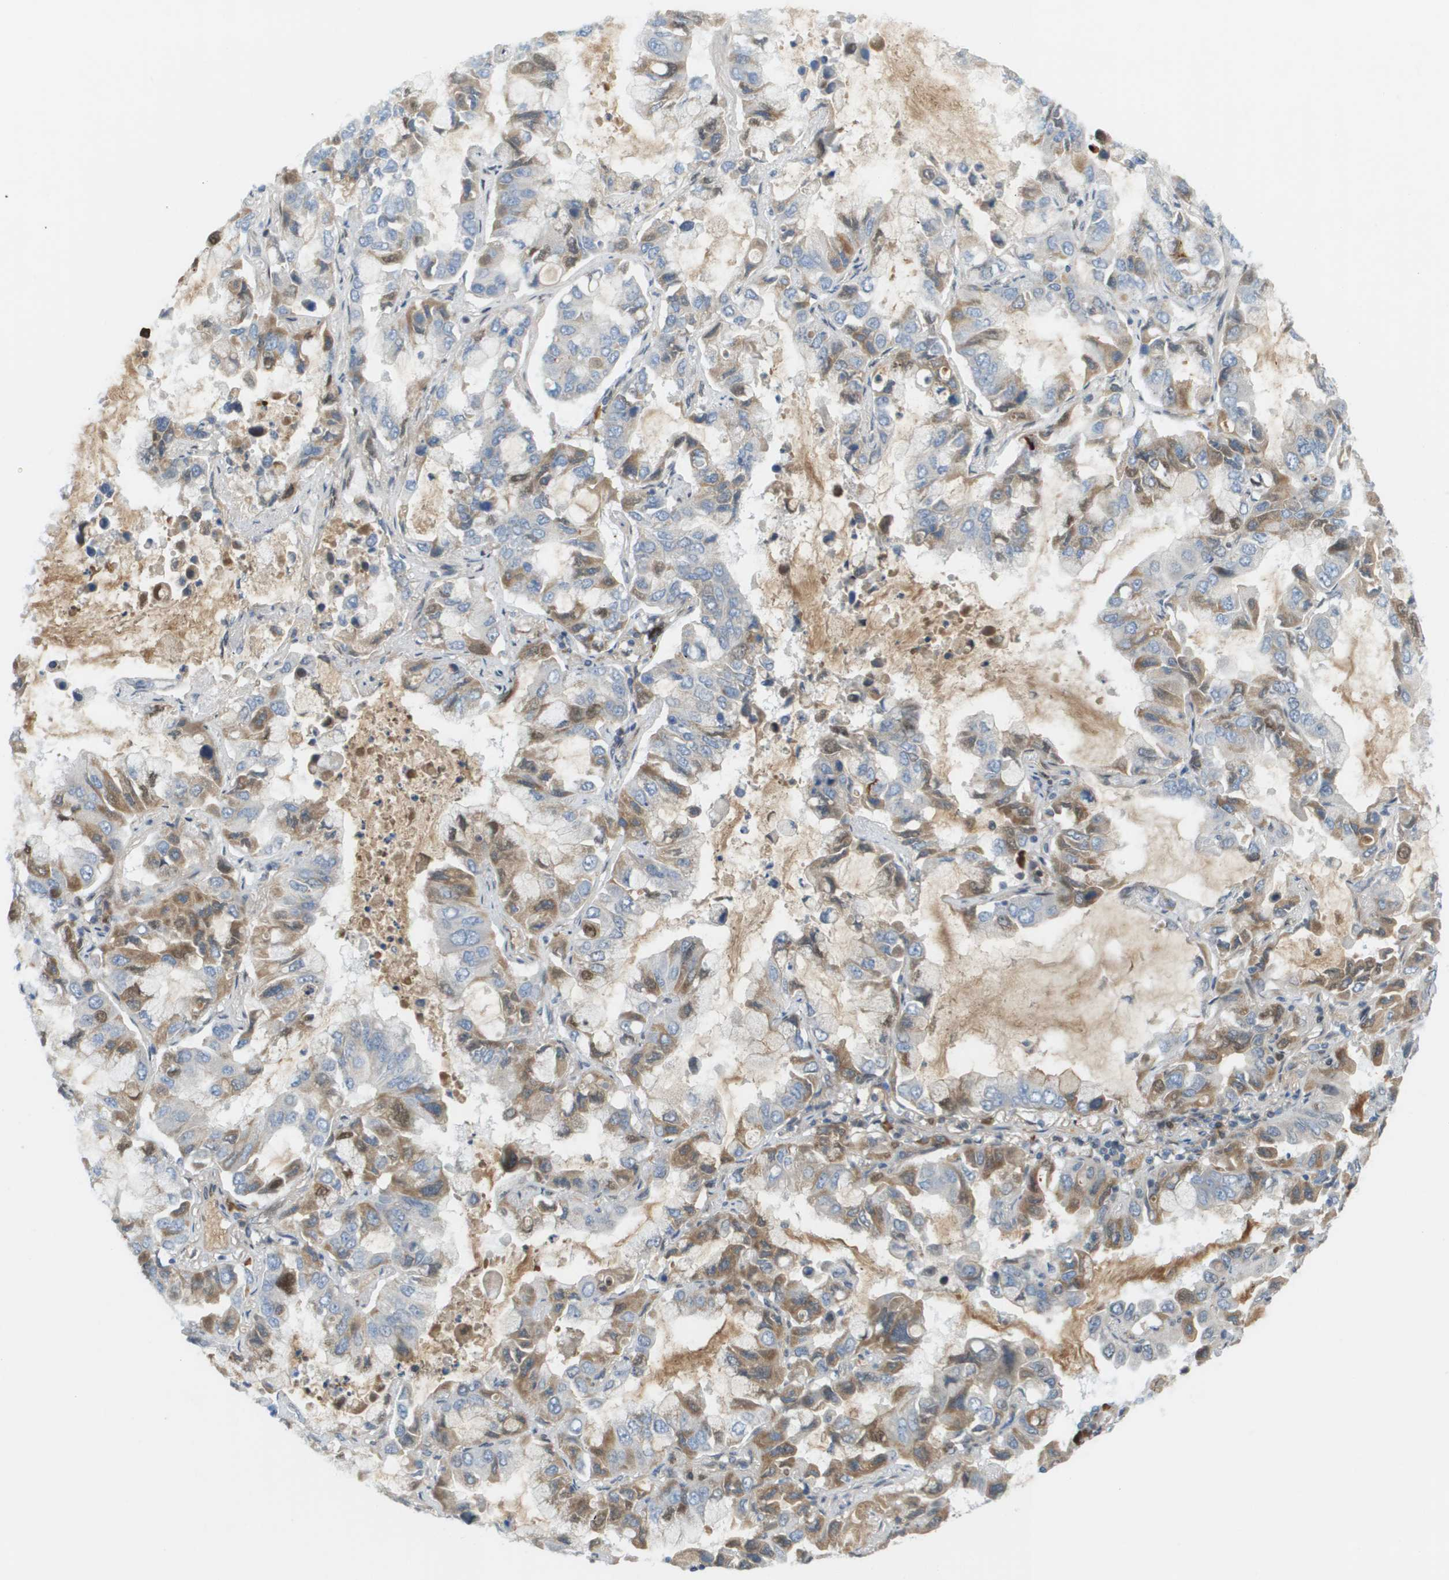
{"staining": {"intensity": "moderate", "quantity": "25%-75%", "location": "cytoplasmic/membranous,nuclear"}, "tissue": "lung cancer", "cell_type": "Tumor cells", "image_type": "cancer", "snomed": [{"axis": "morphology", "description": "Adenocarcinoma, NOS"}, {"axis": "topography", "description": "Lung"}], "caption": "There is medium levels of moderate cytoplasmic/membranous and nuclear positivity in tumor cells of lung adenocarcinoma, as demonstrated by immunohistochemical staining (brown color).", "gene": "CACNB4", "patient": {"sex": "male", "age": 64}}